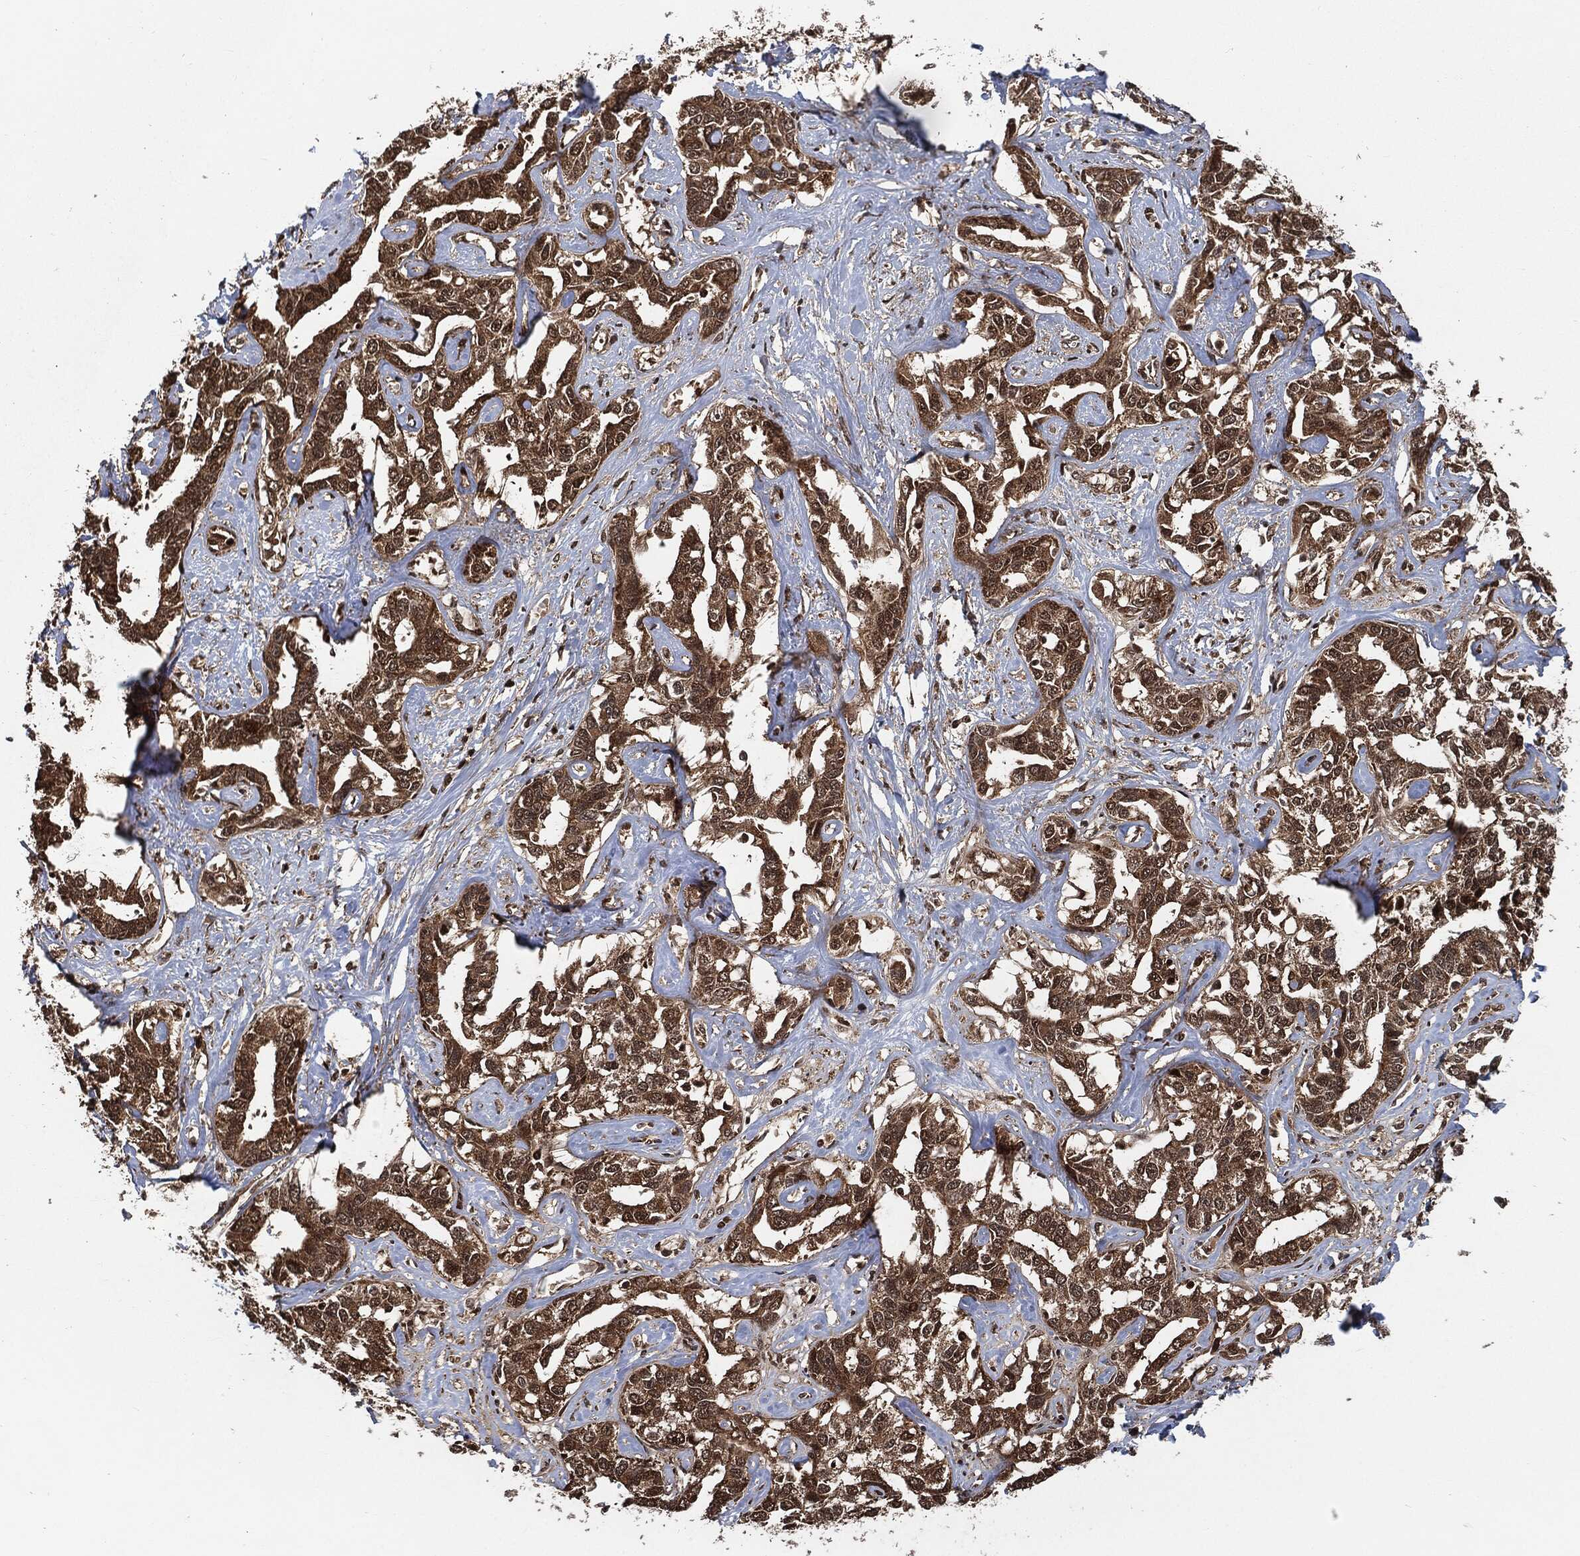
{"staining": {"intensity": "strong", "quantity": ">75%", "location": "cytoplasmic/membranous,nuclear"}, "tissue": "liver cancer", "cell_type": "Tumor cells", "image_type": "cancer", "snomed": [{"axis": "morphology", "description": "Cholangiocarcinoma"}, {"axis": "topography", "description": "Liver"}], "caption": "IHC (DAB) staining of human cholangiocarcinoma (liver) displays strong cytoplasmic/membranous and nuclear protein staining in approximately >75% of tumor cells.", "gene": "CUTA", "patient": {"sex": "male", "age": 59}}